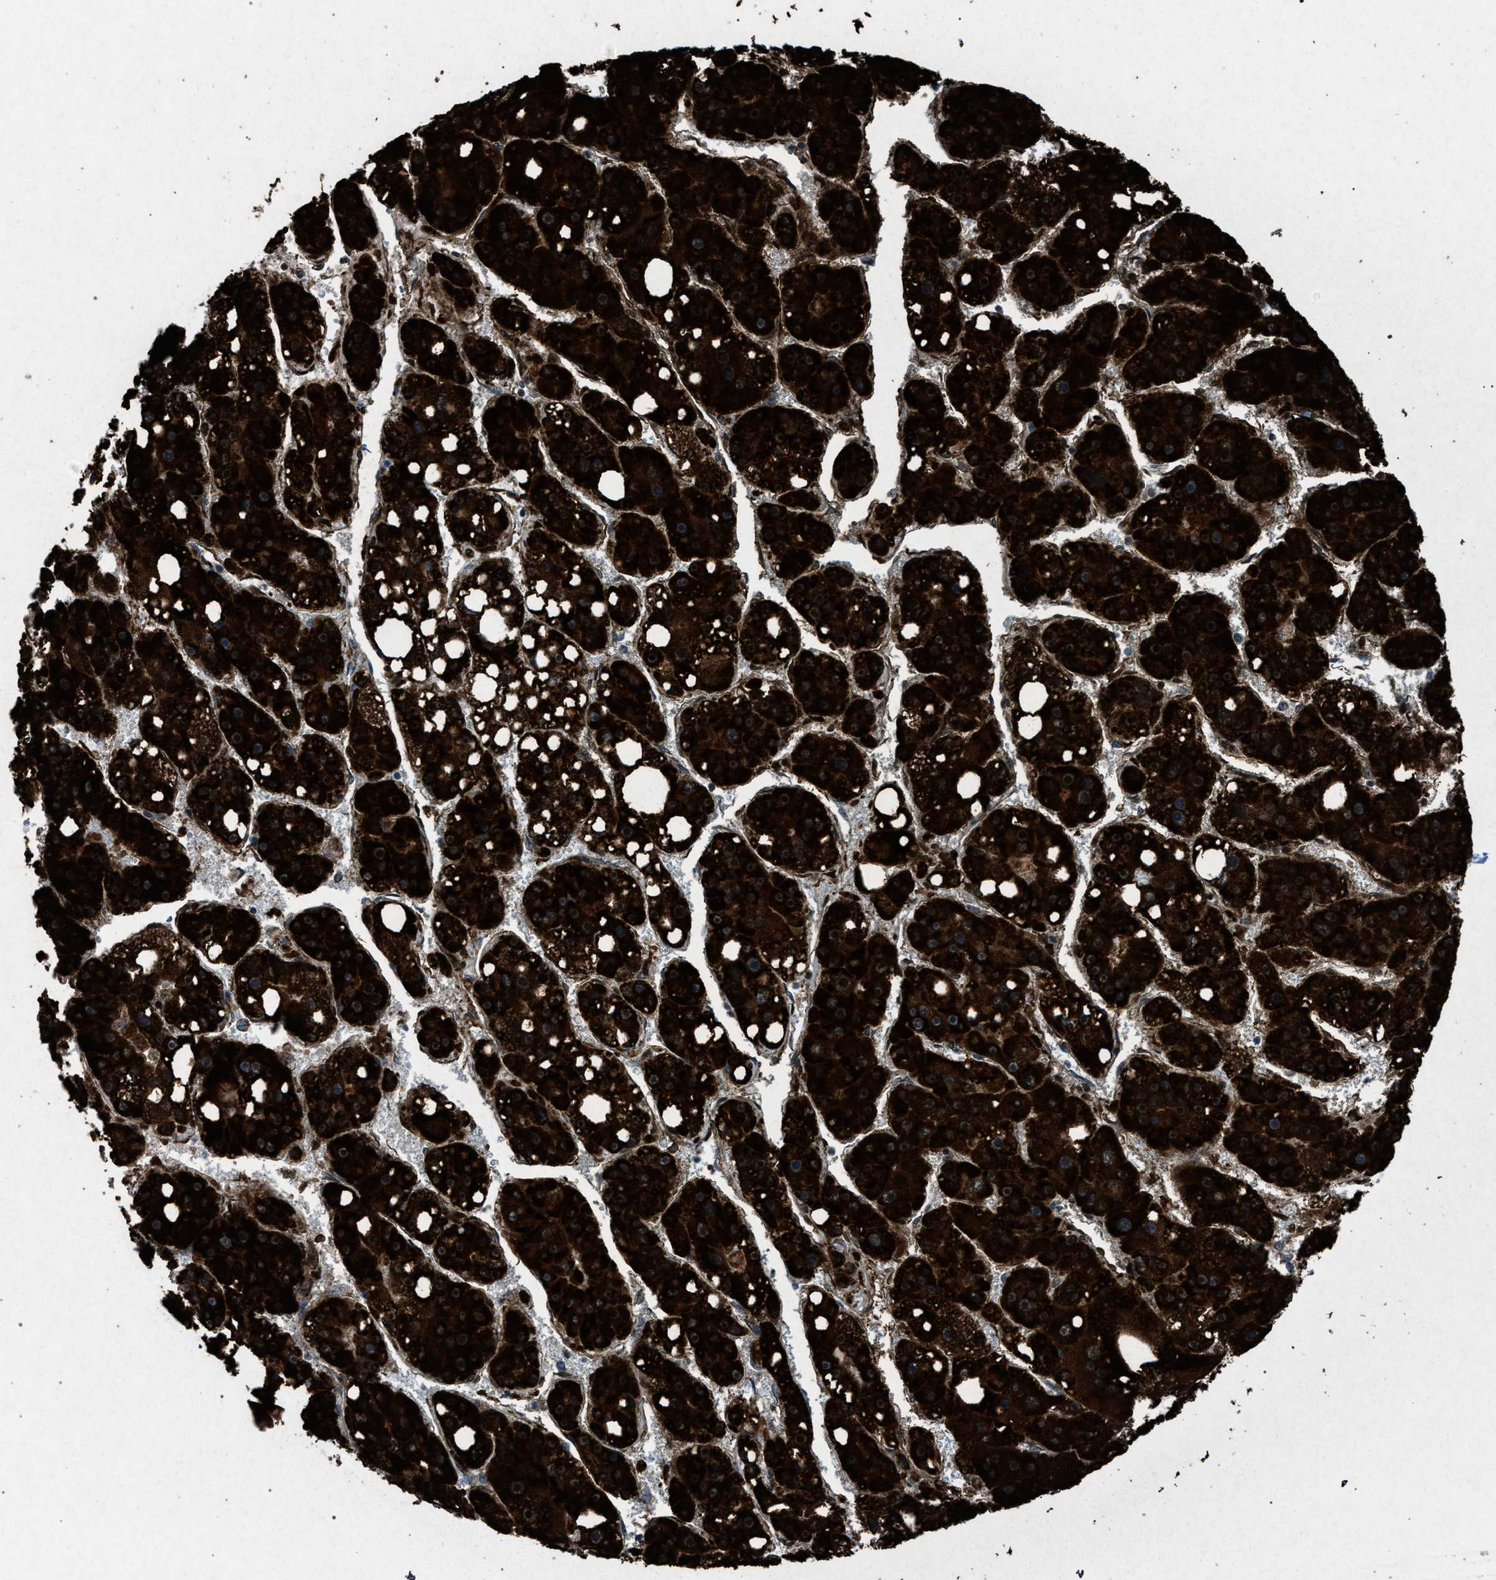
{"staining": {"intensity": "strong", "quantity": ">75%", "location": "cytoplasmic/membranous"}, "tissue": "liver cancer", "cell_type": "Tumor cells", "image_type": "cancer", "snomed": [{"axis": "morphology", "description": "Carcinoma, Hepatocellular, NOS"}, {"axis": "topography", "description": "Liver"}], "caption": "IHC of liver cancer (hepatocellular carcinoma) reveals high levels of strong cytoplasmic/membranous positivity in approximately >75% of tumor cells.", "gene": "HSD17B4", "patient": {"sex": "female", "age": 61}}